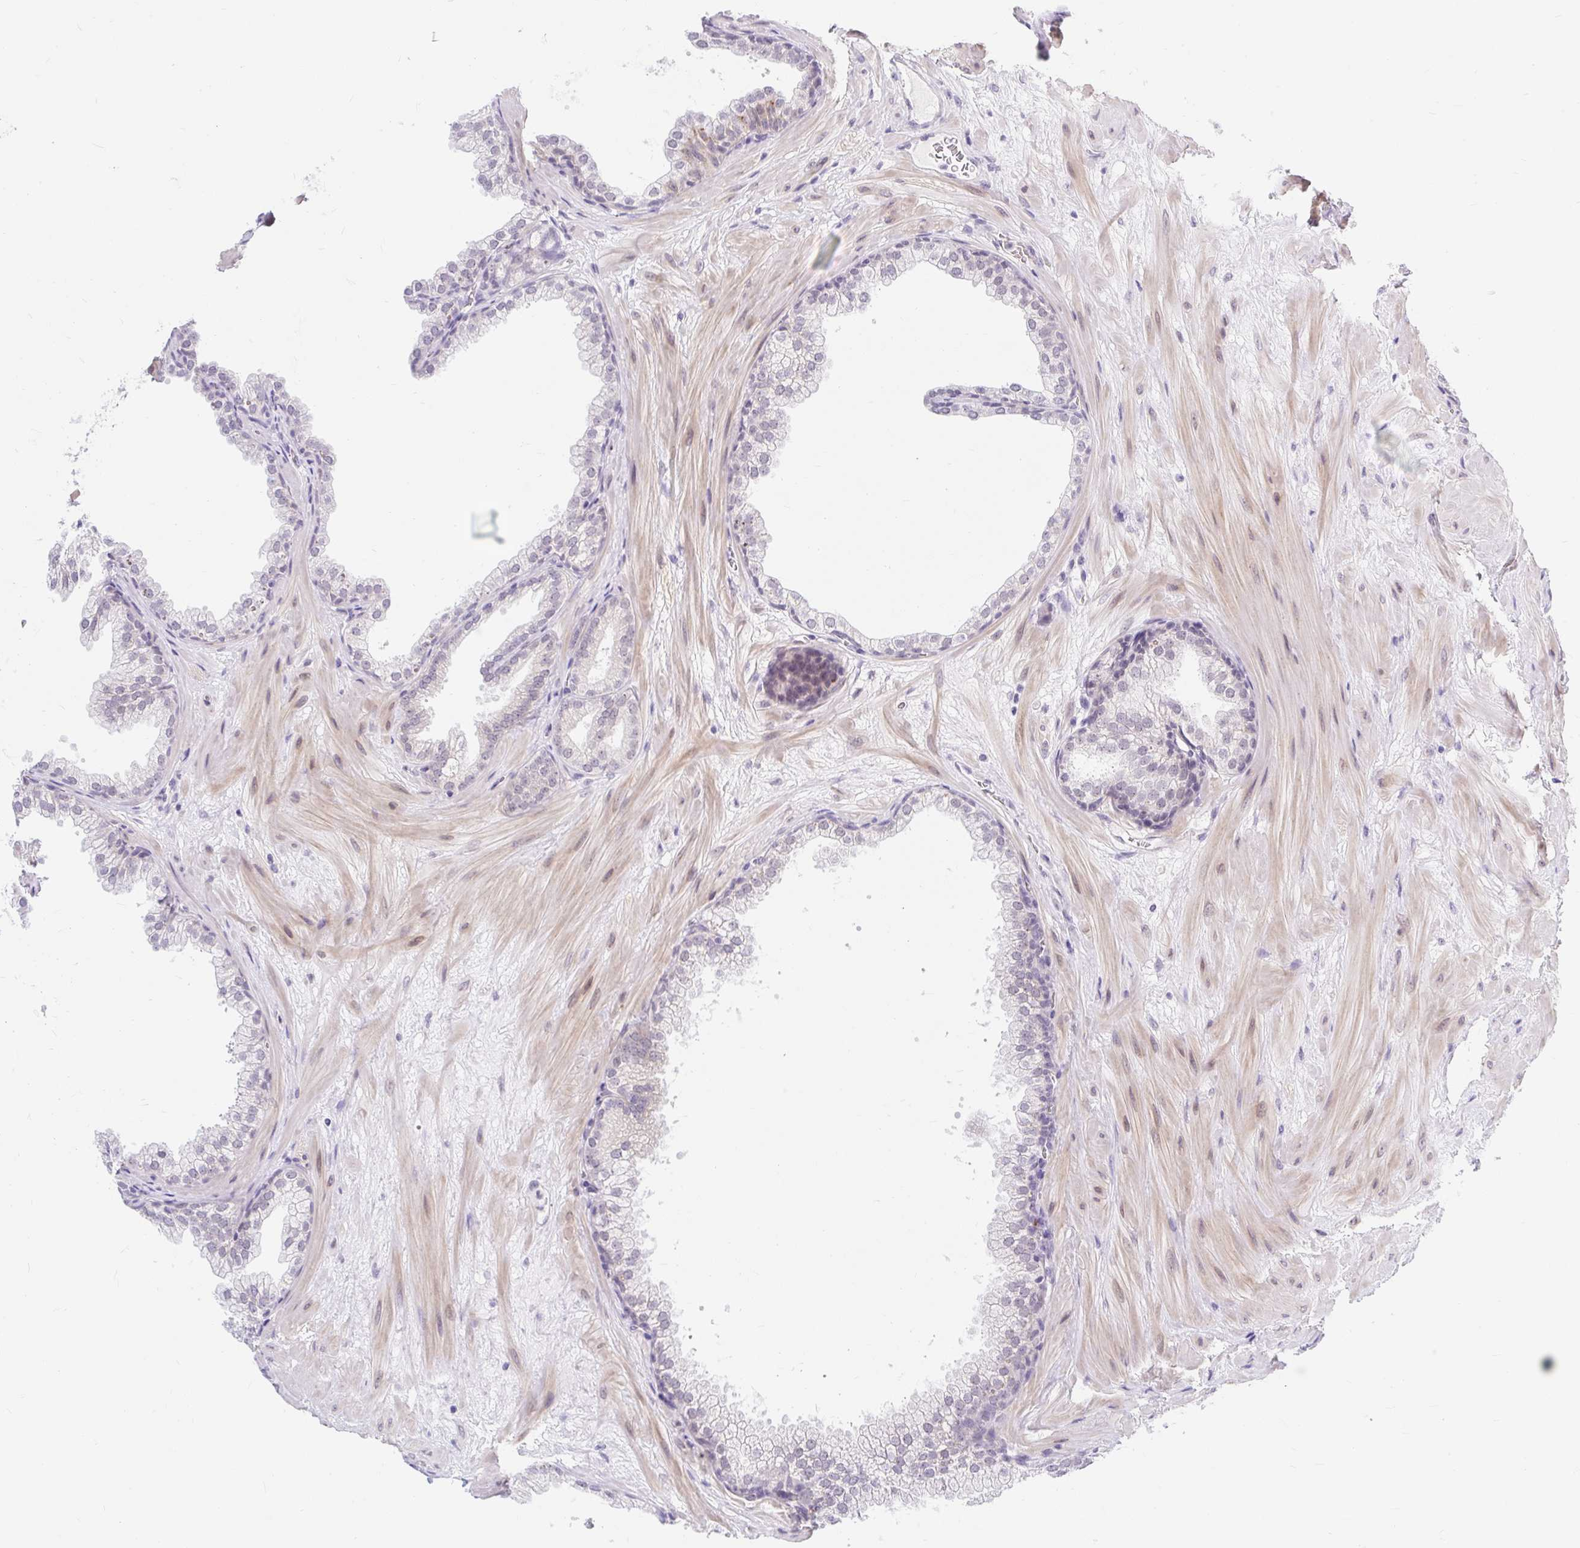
{"staining": {"intensity": "negative", "quantity": "none", "location": "none"}, "tissue": "prostate", "cell_type": "Glandular cells", "image_type": "normal", "snomed": [{"axis": "morphology", "description": "Normal tissue, NOS"}, {"axis": "topography", "description": "Prostate"}], "caption": "Glandular cells show no significant positivity in unremarkable prostate. (Stains: DAB (3,3'-diaminobenzidine) immunohistochemistry with hematoxylin counter stain, Microscopy: brightfield microscopy at high magnification).", "gene": "SRSF10", "patient": {"sex": "male", "age": 37}}